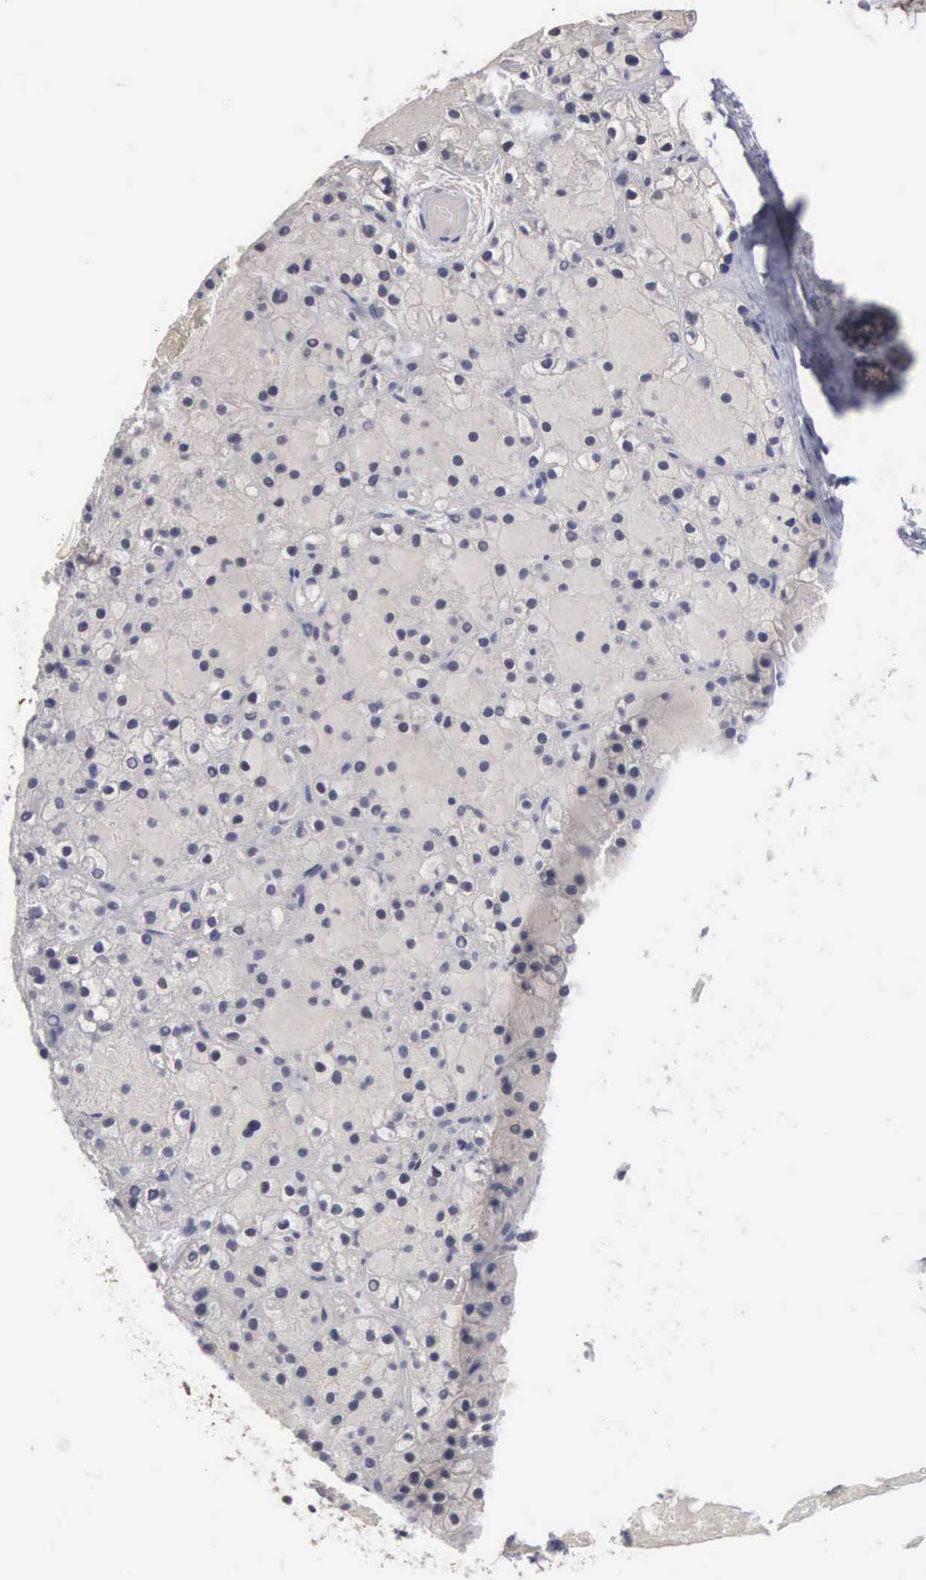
{"staining": {"intensity": "weak", "quantity": ">75%", "location": "cytoplasmic/membranous"}, "tissue": "parathyroid gland", "cell_type": "Glandular cells", "image_type": "normal", "snomed": [{"axis": "morphology", "description": "Normal tissue, NOS"}, {"axis": "topography", "description": "Parathyroid gland"}], "caption": "Immunohistochemistry (IHC) (DAB (3,3'-diaminobenzidine)) staining of benign parathyroid gland shows weak cytoplasmic/membranous protein expression in about >75% of glandular cells. Using DAB (3,3'-diaminobenzidine) (brown) and hematoxylin (blue) stains, captured at high magnification using brightfield microscopy.", "gene": "AMN", "patient": {"sex": "female", "age": 71}}